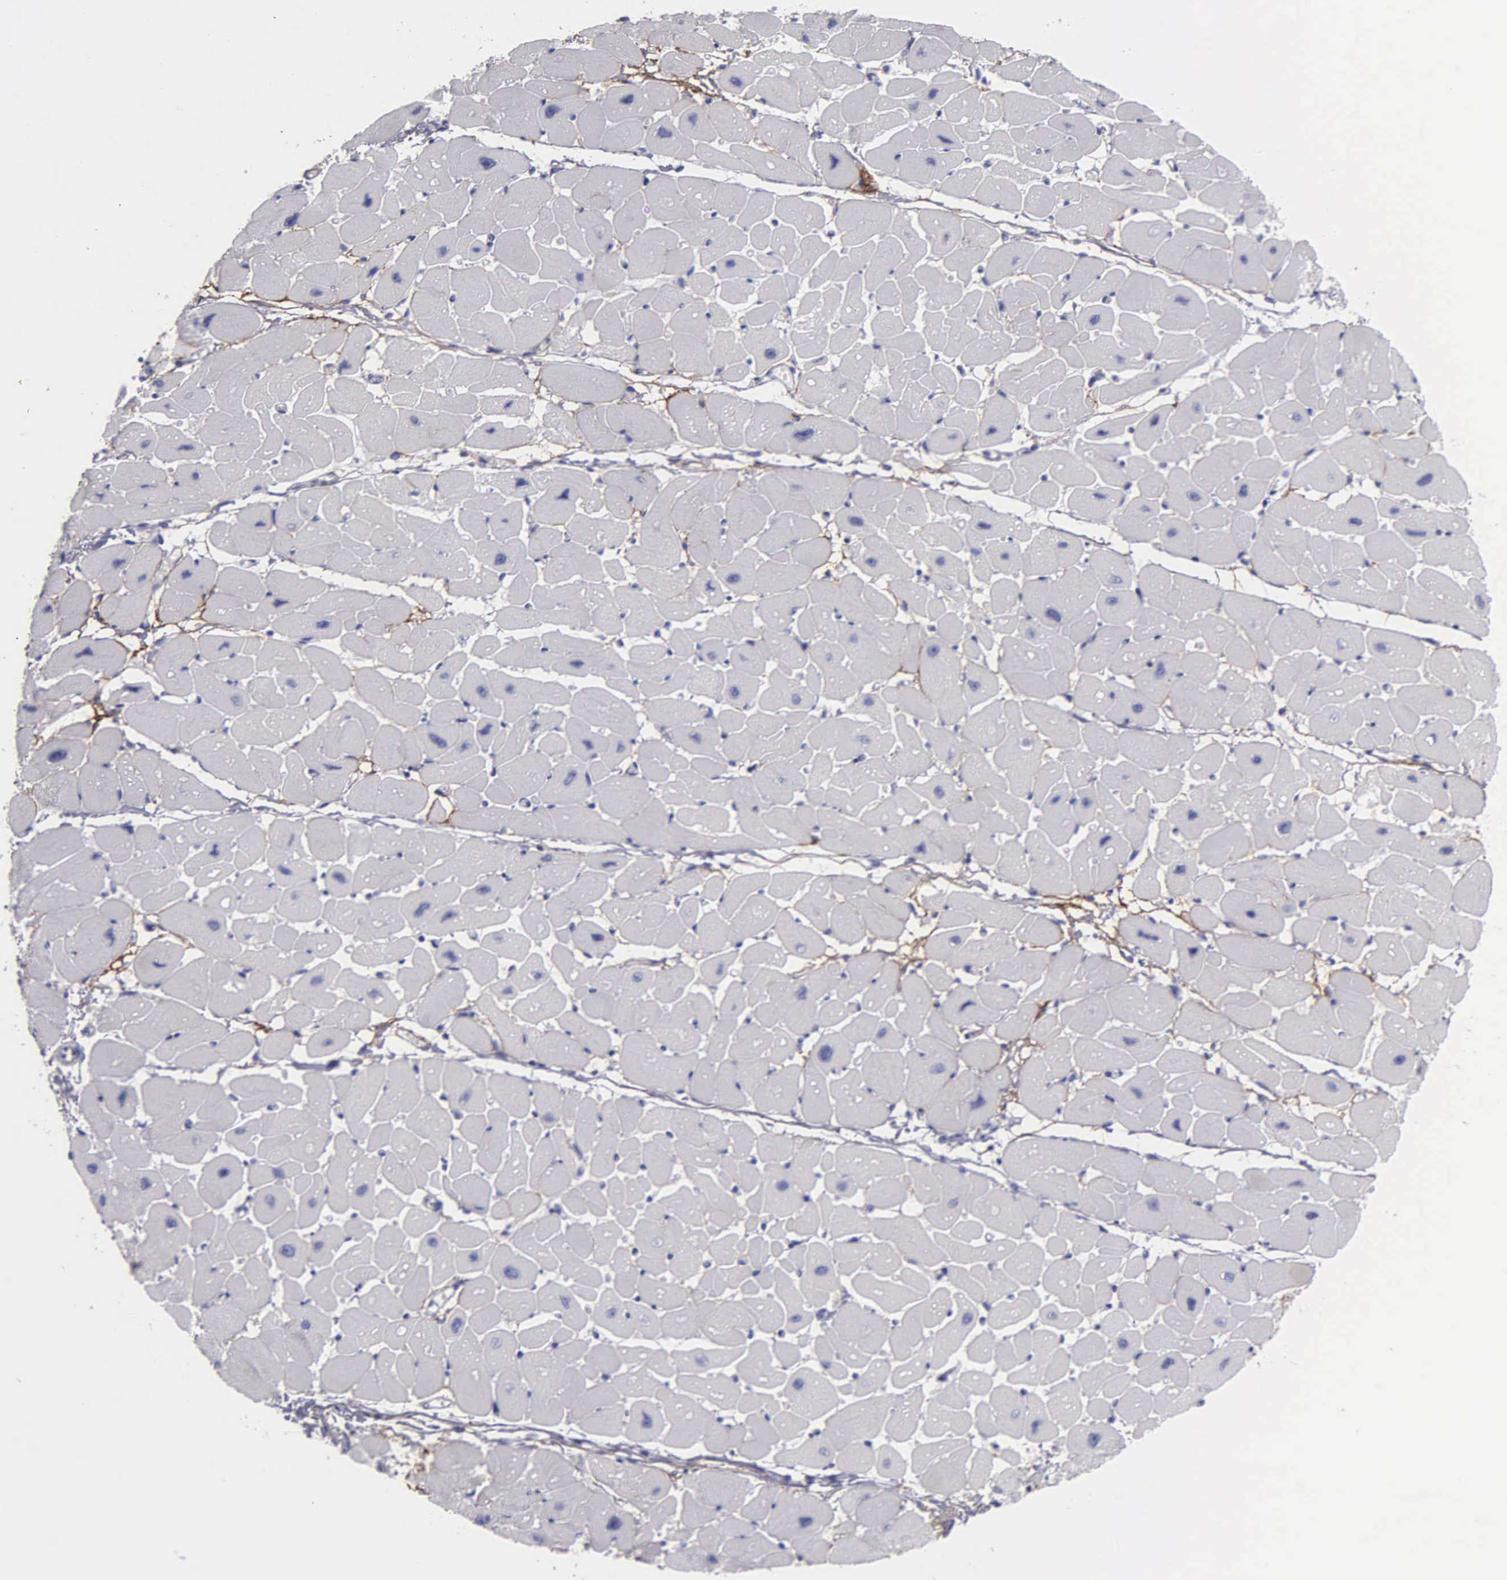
{"staining": {"intensity": "negative", "quantity": "none", "location": "none"}, "tissue": "heart muscle", "cell_type": "Cardiomyocytes", "image_type": "normal", "snomed": [{"axis": "morphology", "description": "Normal tissue, NOS"}, {"axis": "topography", "description": "Heart"}], "caption": "IHC photomicrograph of normal heart muscle: heart muscle stained with DAB (3,3'-diaminobenzidine) displays no significant protein staining in cardiomyocytes.", "gene": "FBLN5", "patient": {"sex": "female", "age": 54}}